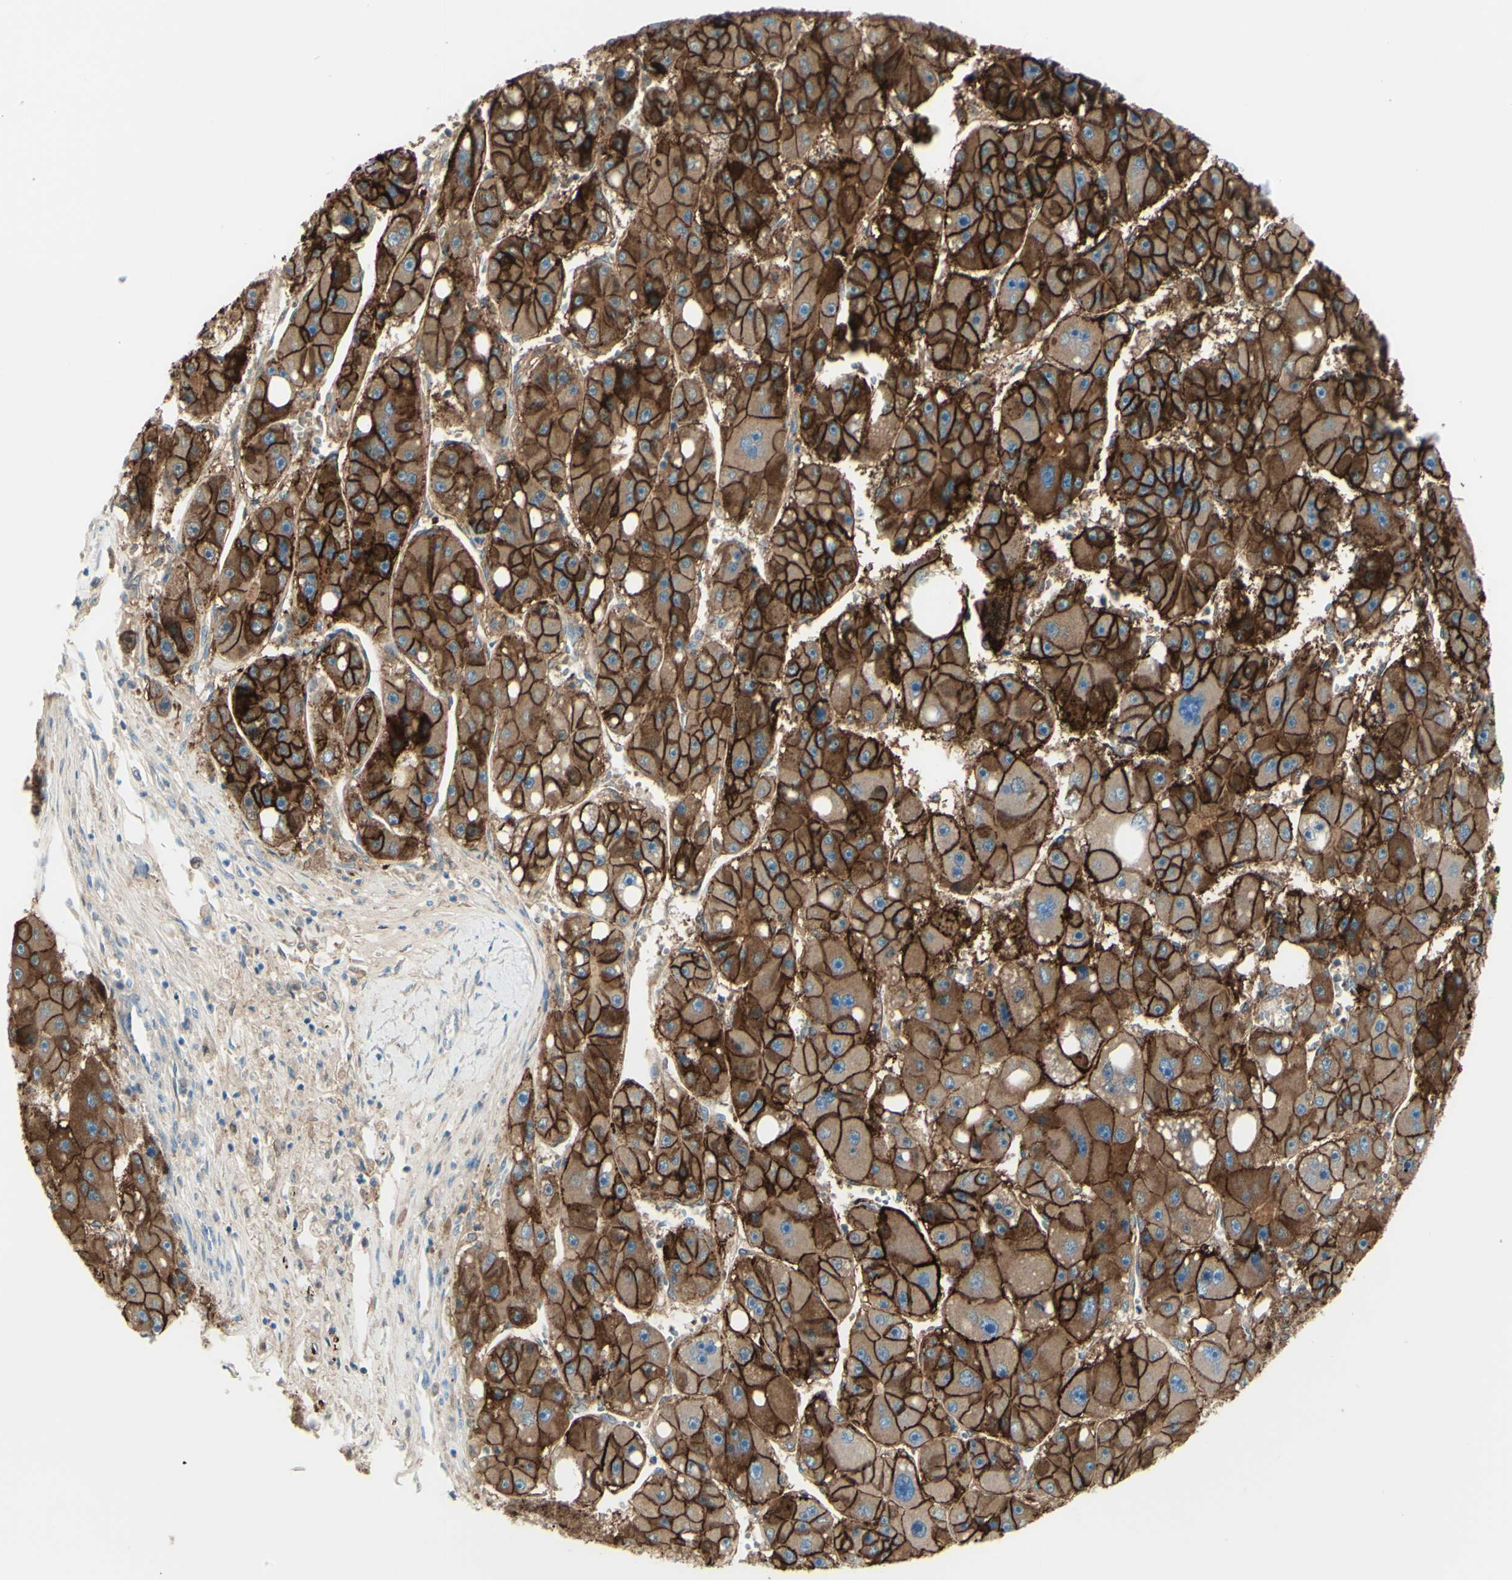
{"staining": {"intensity": "strong", "quantity": ">75%", "location": "cytoplasmic/membranous"}, "tissue": "liver cancer", "cell_type": "Tumor cells", "image_type": "cancer", "snomed": [{"axis": "morphology", "description": "Carcinoma, Hepatocellular, NOS"}, {"axis": "topography", "description": "Liver"}], "caption": "Tumor cells exhibit strong cytoplasmic/membranous expression in about >75% of cells in hepatocellular carcinoma (liver). (Brightfield microscopy of DAB IHC at high magnification).", "gene": "ALCAM", "patient": {"sex": "female", "age": 61}}